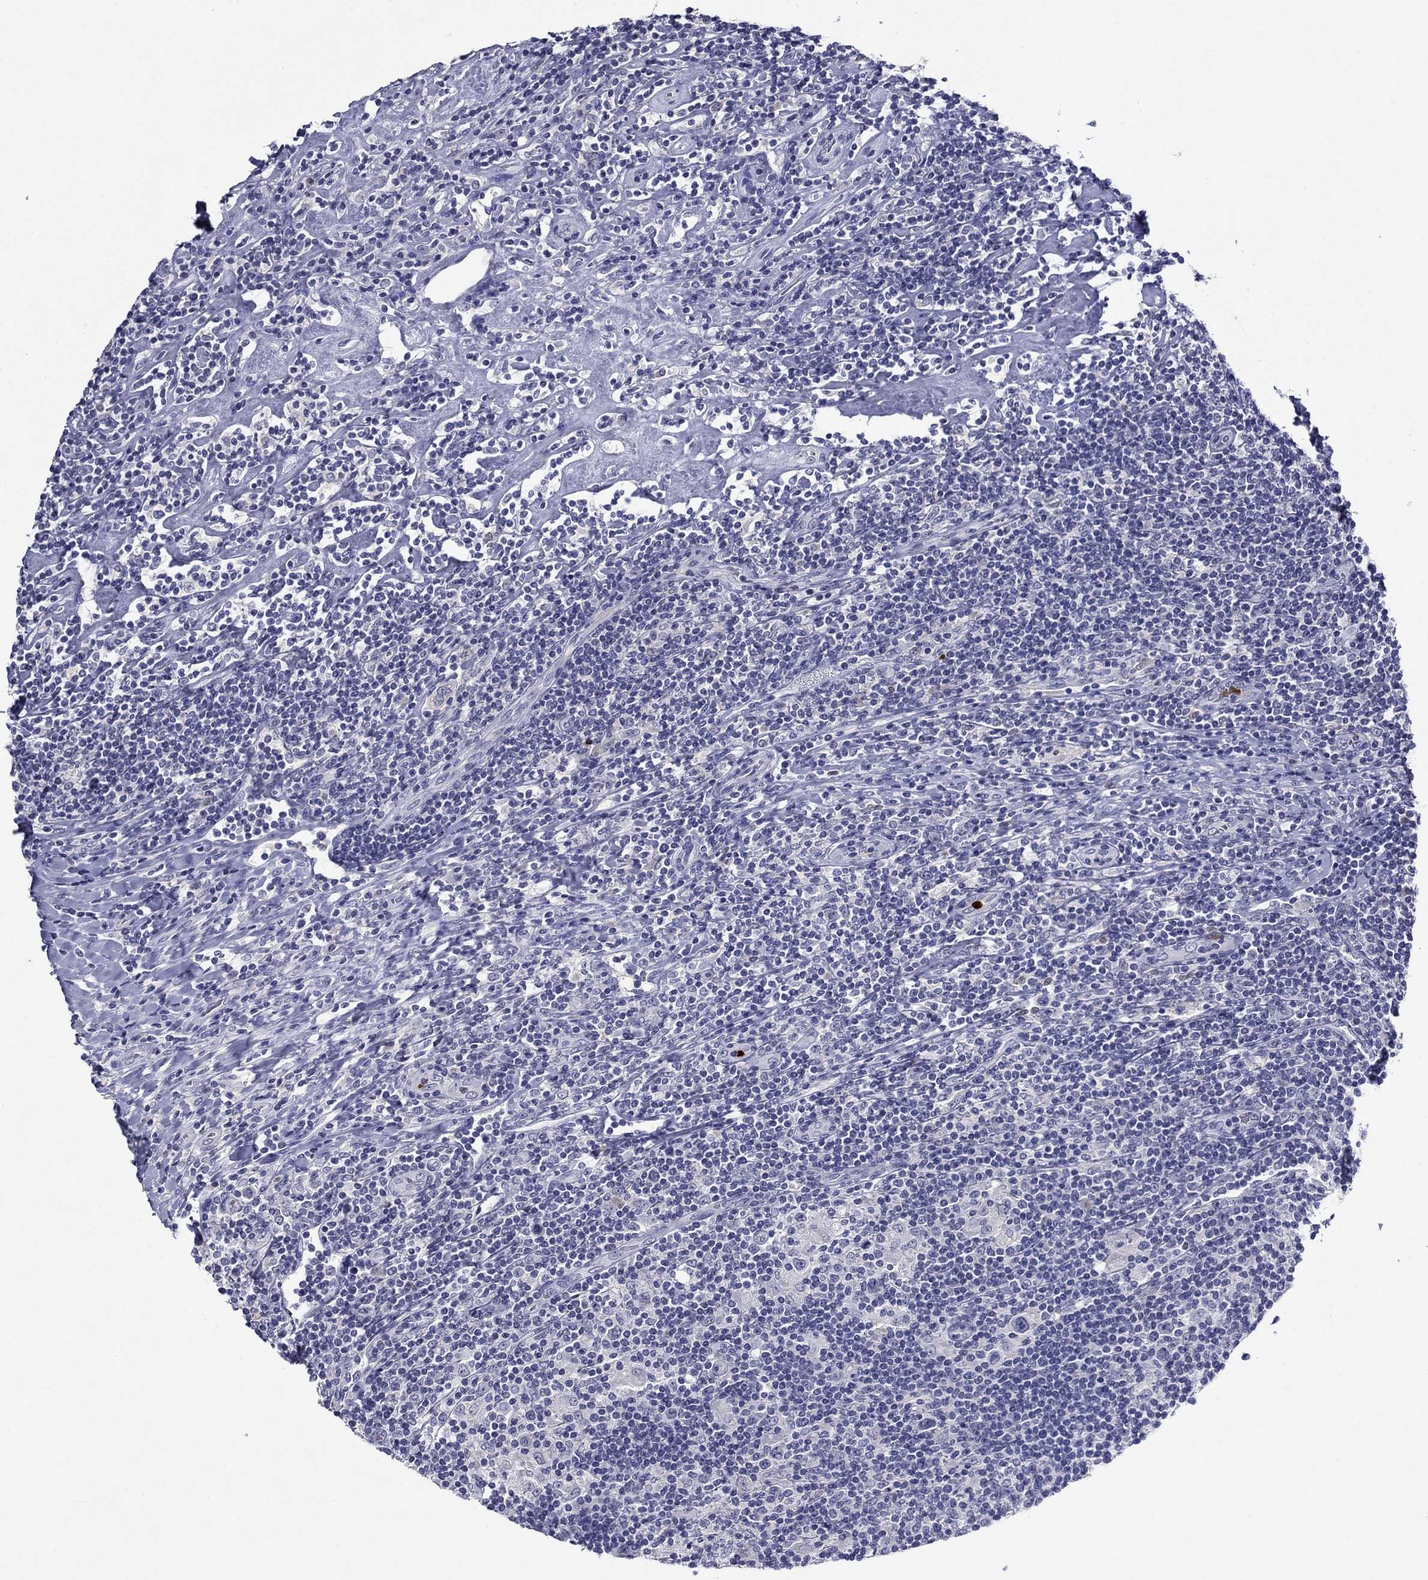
{"staining": {"intensity": "negative", "quantity": "none", "location": "none"}, "tissue": "lymphoma", "cell_type": "Tumor cells", "image_type": "cancer", "snomed": [{"axis": "morphology", "description": "Hodgkin's disease, NOS"}, {"axis": "topography", "description": "Lymph node"}], "caption": "Hodgkin's disease was stained to show a protein in brown. There is no significant staining in tumor cells.", "gene": "IRF5", "patient": {"sex": "male", "age": 40}}